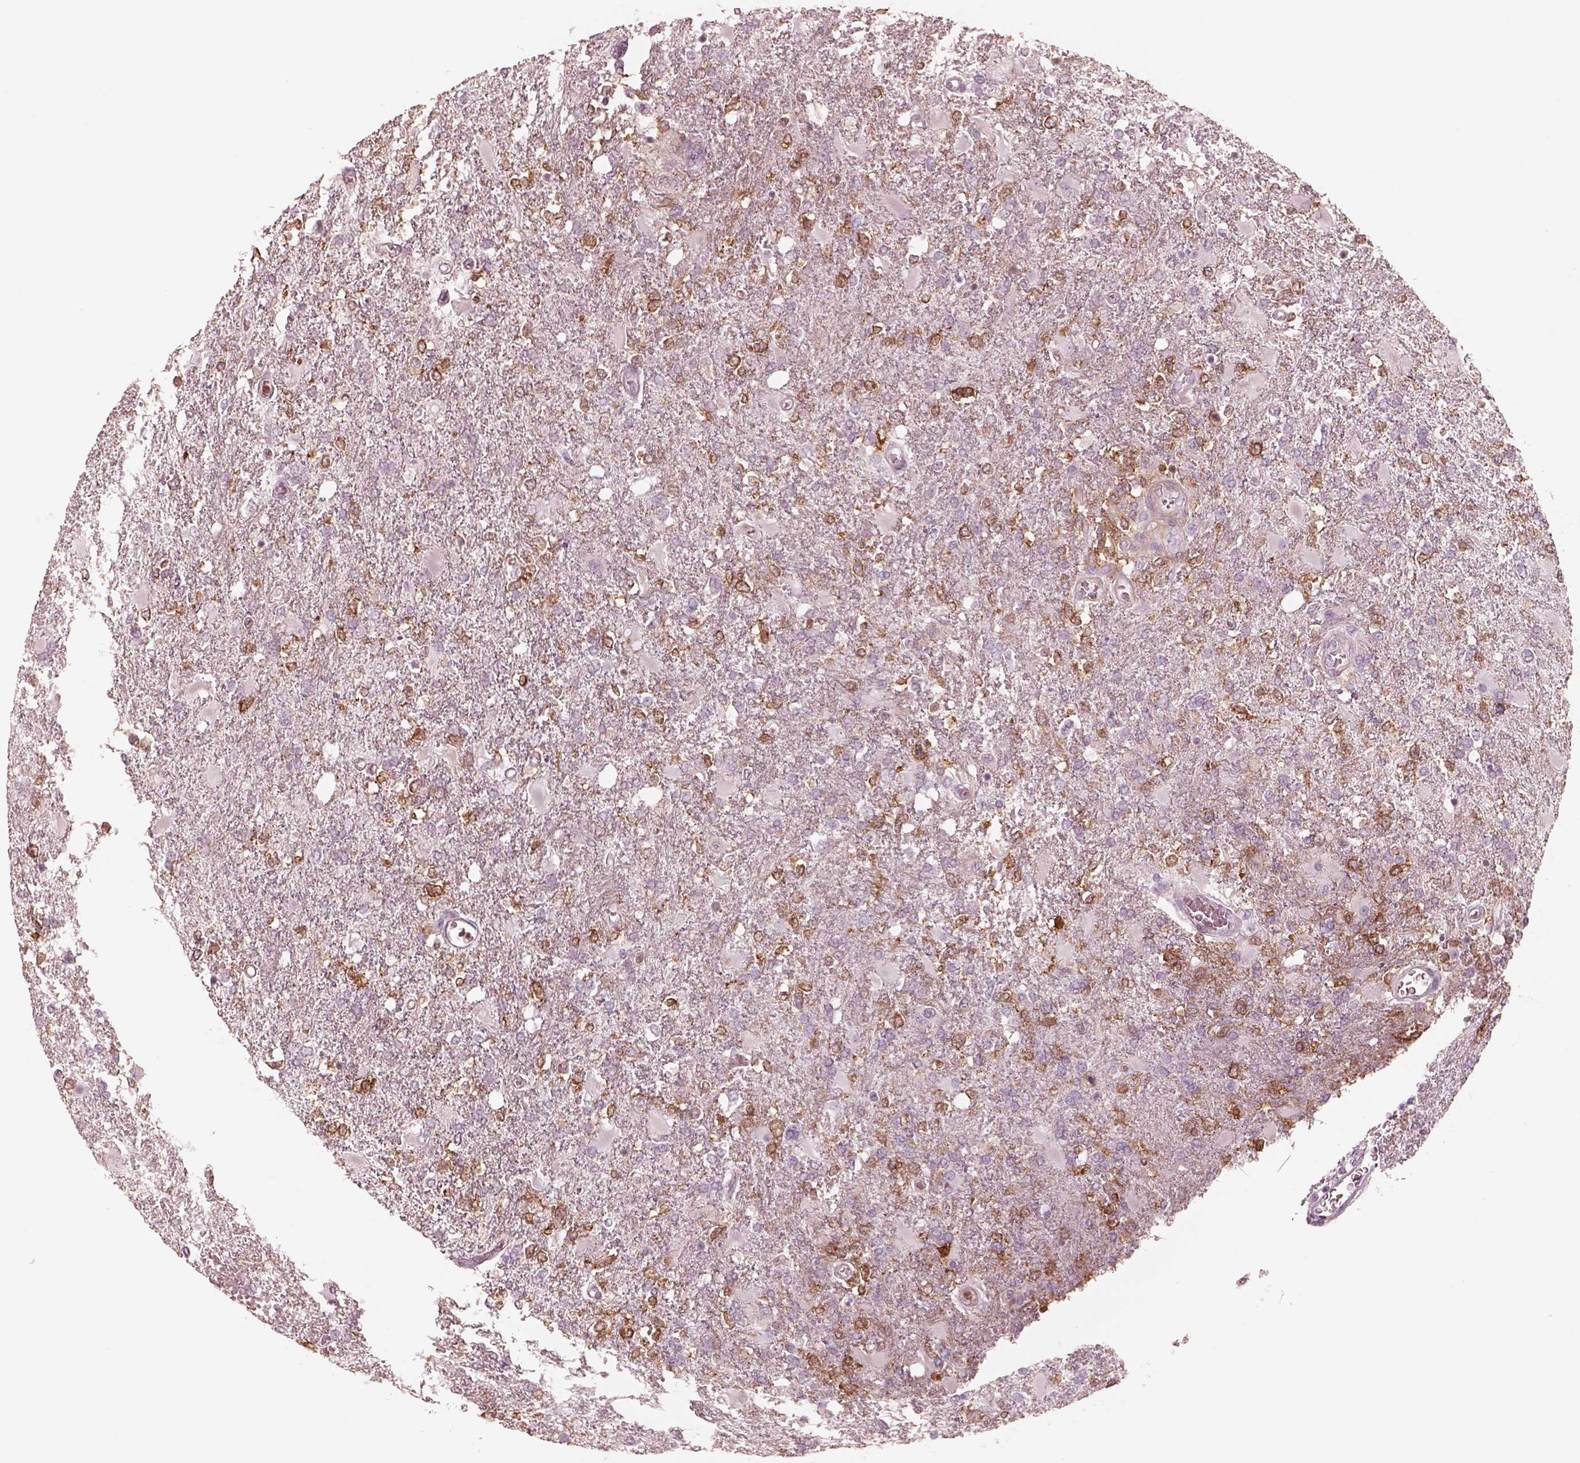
{"staining": {"intensity": "negative", "quantity": "none", "location": "none"}, "tissue": "glioma", "cell_type": "Tumor cells", "image_type": "cancer", "snomed": [{"axis": "morphology", "description": "Glioma, malignant, High grade"}, {"axis": "topography", "description": "Cerebral cortex"}], "caption": "A high-resolution histopathology image shows immunohistochemistry staining of glioma, which shows no significant expression in tumor cells. The staining was performed using DAB (3,3'-diaminobenzidine) to visualize the protein expression in brown, while the nuclei were stained in blue with hematoxylin (Magnification: 20x).", "gene": "GPRIN1", "patient": {"sex": "male", "age": 79}}